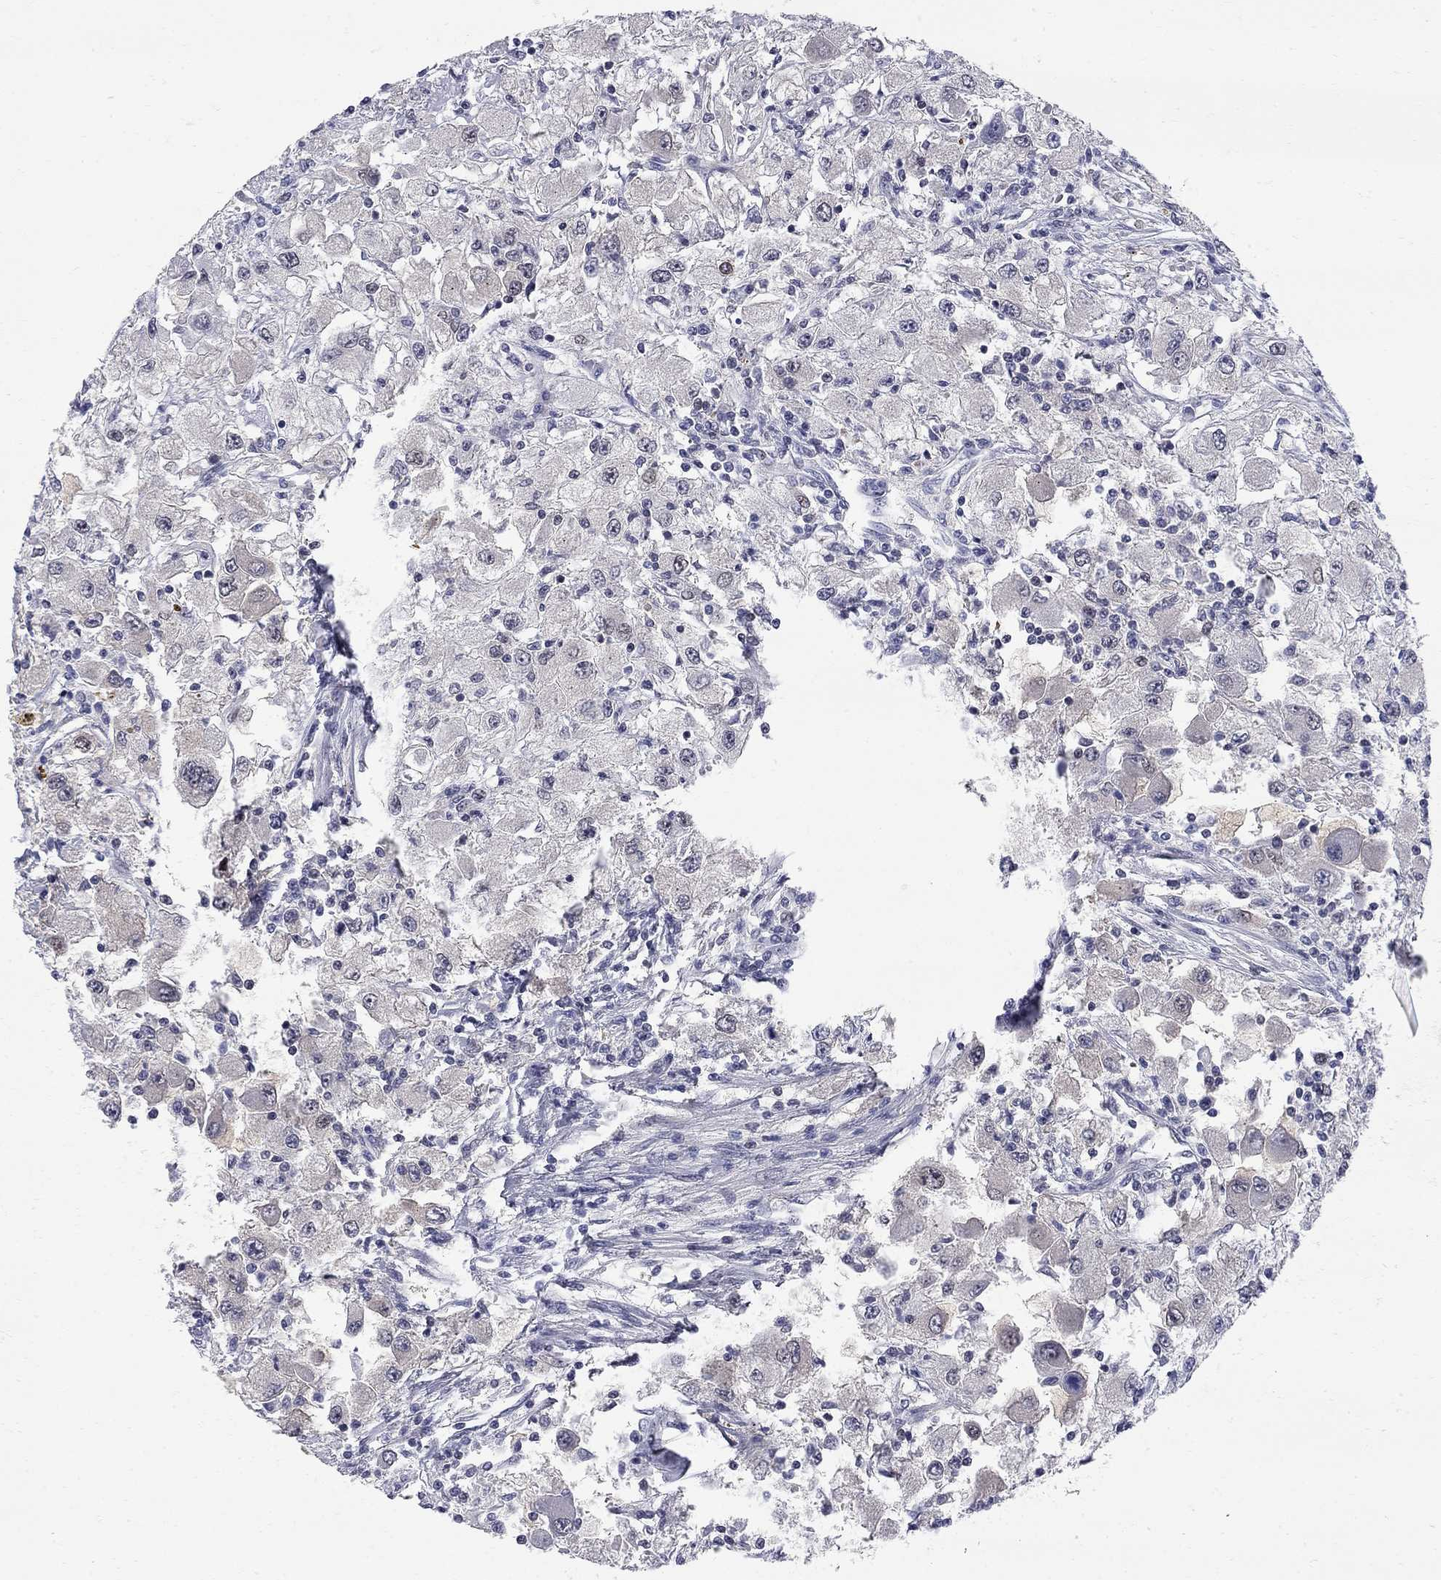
{"staining": {"intensity": "negative", "quantity": "none", "location": "none"}, "tissue": "renal cancer", "cell_type": "Tumor cells", "image_type": "cancer", "snomed": [{"axis": "morphology", "description": "Adenocarcinoma, NOS"}, {"axis": "topography", "description": "Kidney"}], "caption": "Tumor cells show no significant expression in adenocarcinoma (renal). Nuclei are stained in blue.", "gene": "GALNT8", "patient": {"sex": "female", "age": 67}}